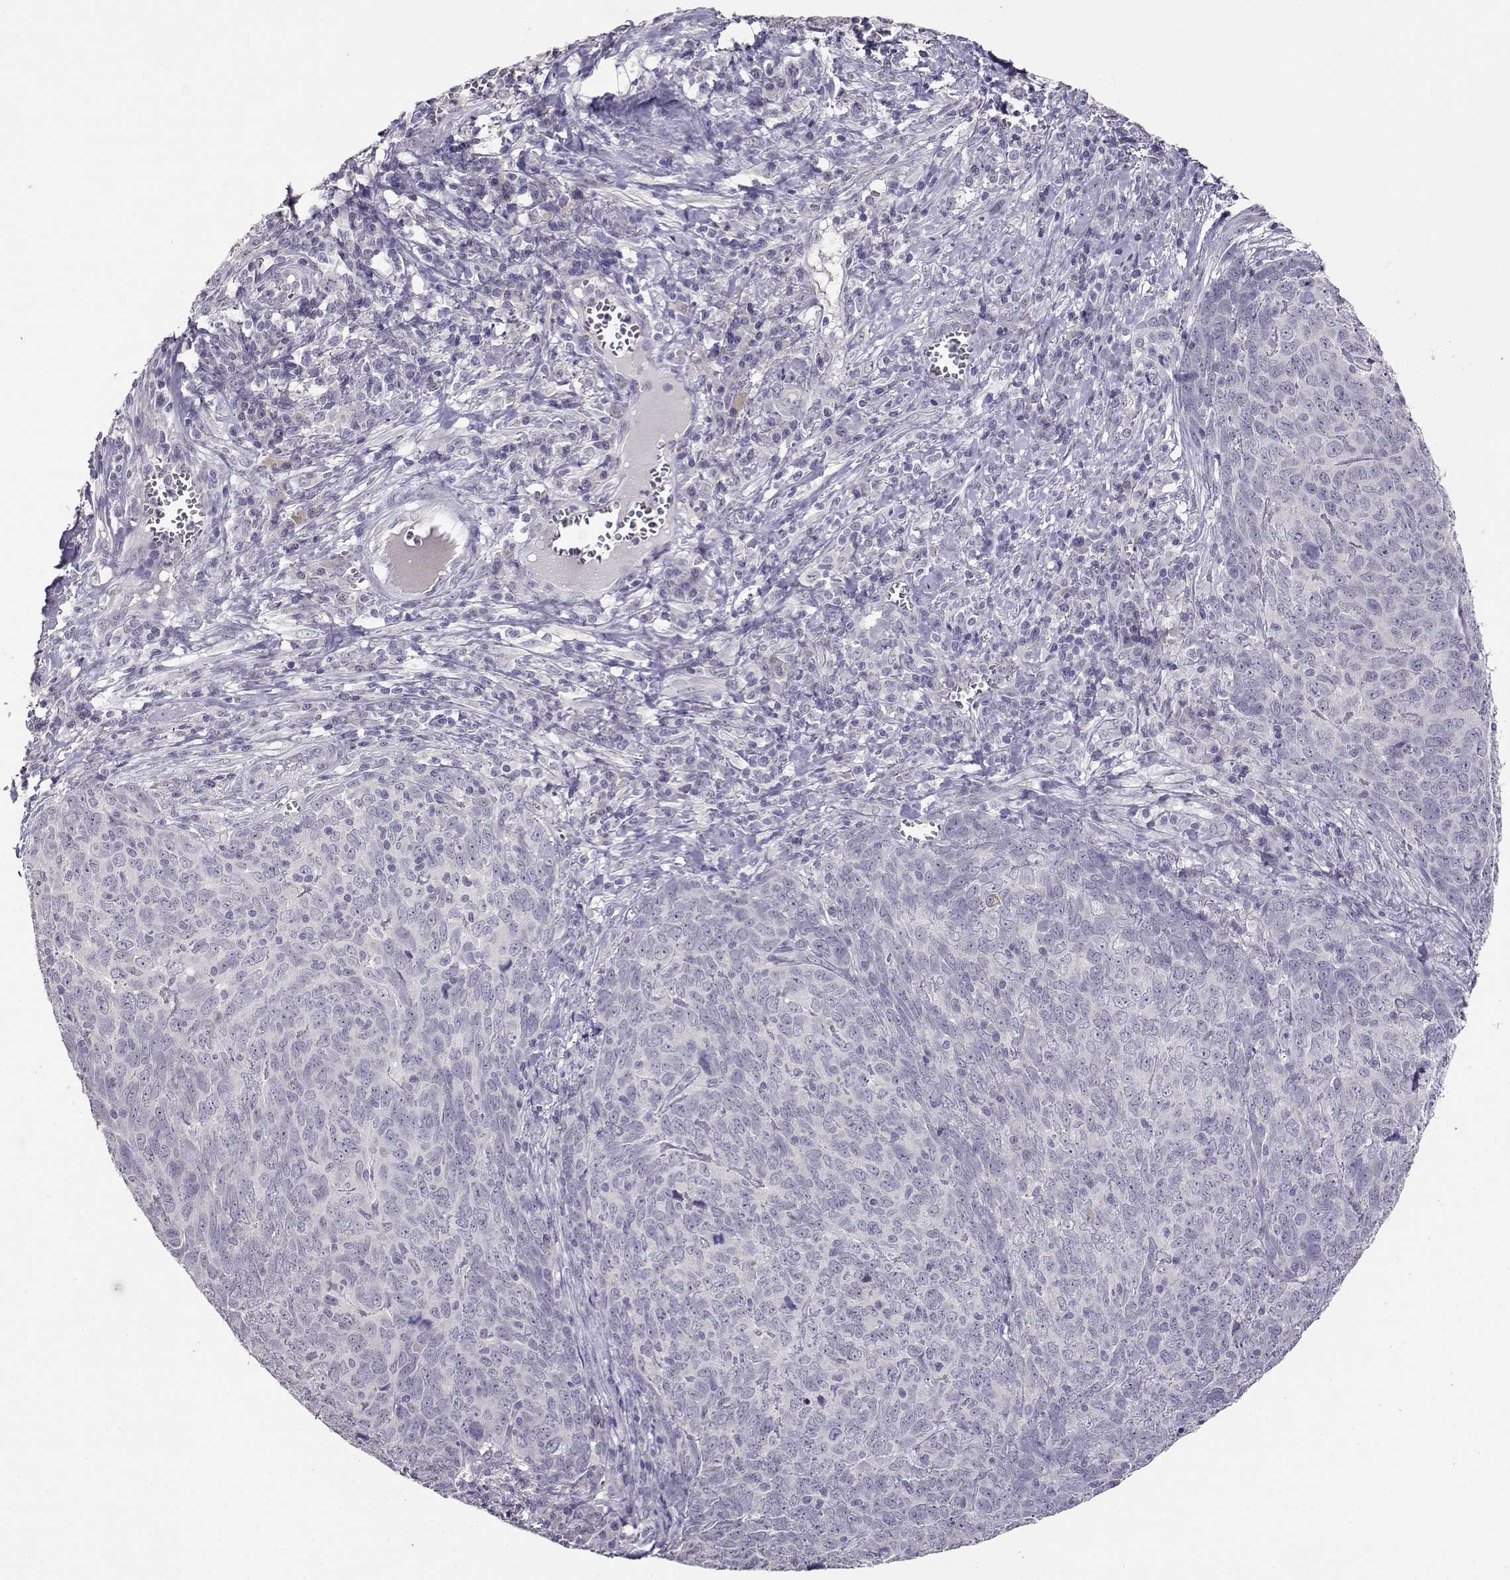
{"staining": {"intensity": "negative", "quantity": "none", "location": "none"}, "tissue": "skin cancer", "cell_type": "Tumor cells", "image_type": "cancer", "snomed": [{"axis": "morphology", "description": "Squamous cell carcinoma, NOS"}, {"axis": "topography", "description": "Skin"}, {"axis": "topography", "description": "Anal"}], "caption": "Tumor cells show no significant protein positivity in skin squamous cell carcinoma.", "gene": "RHOXF2", "patient": {"sex": "female", "age": 51}}